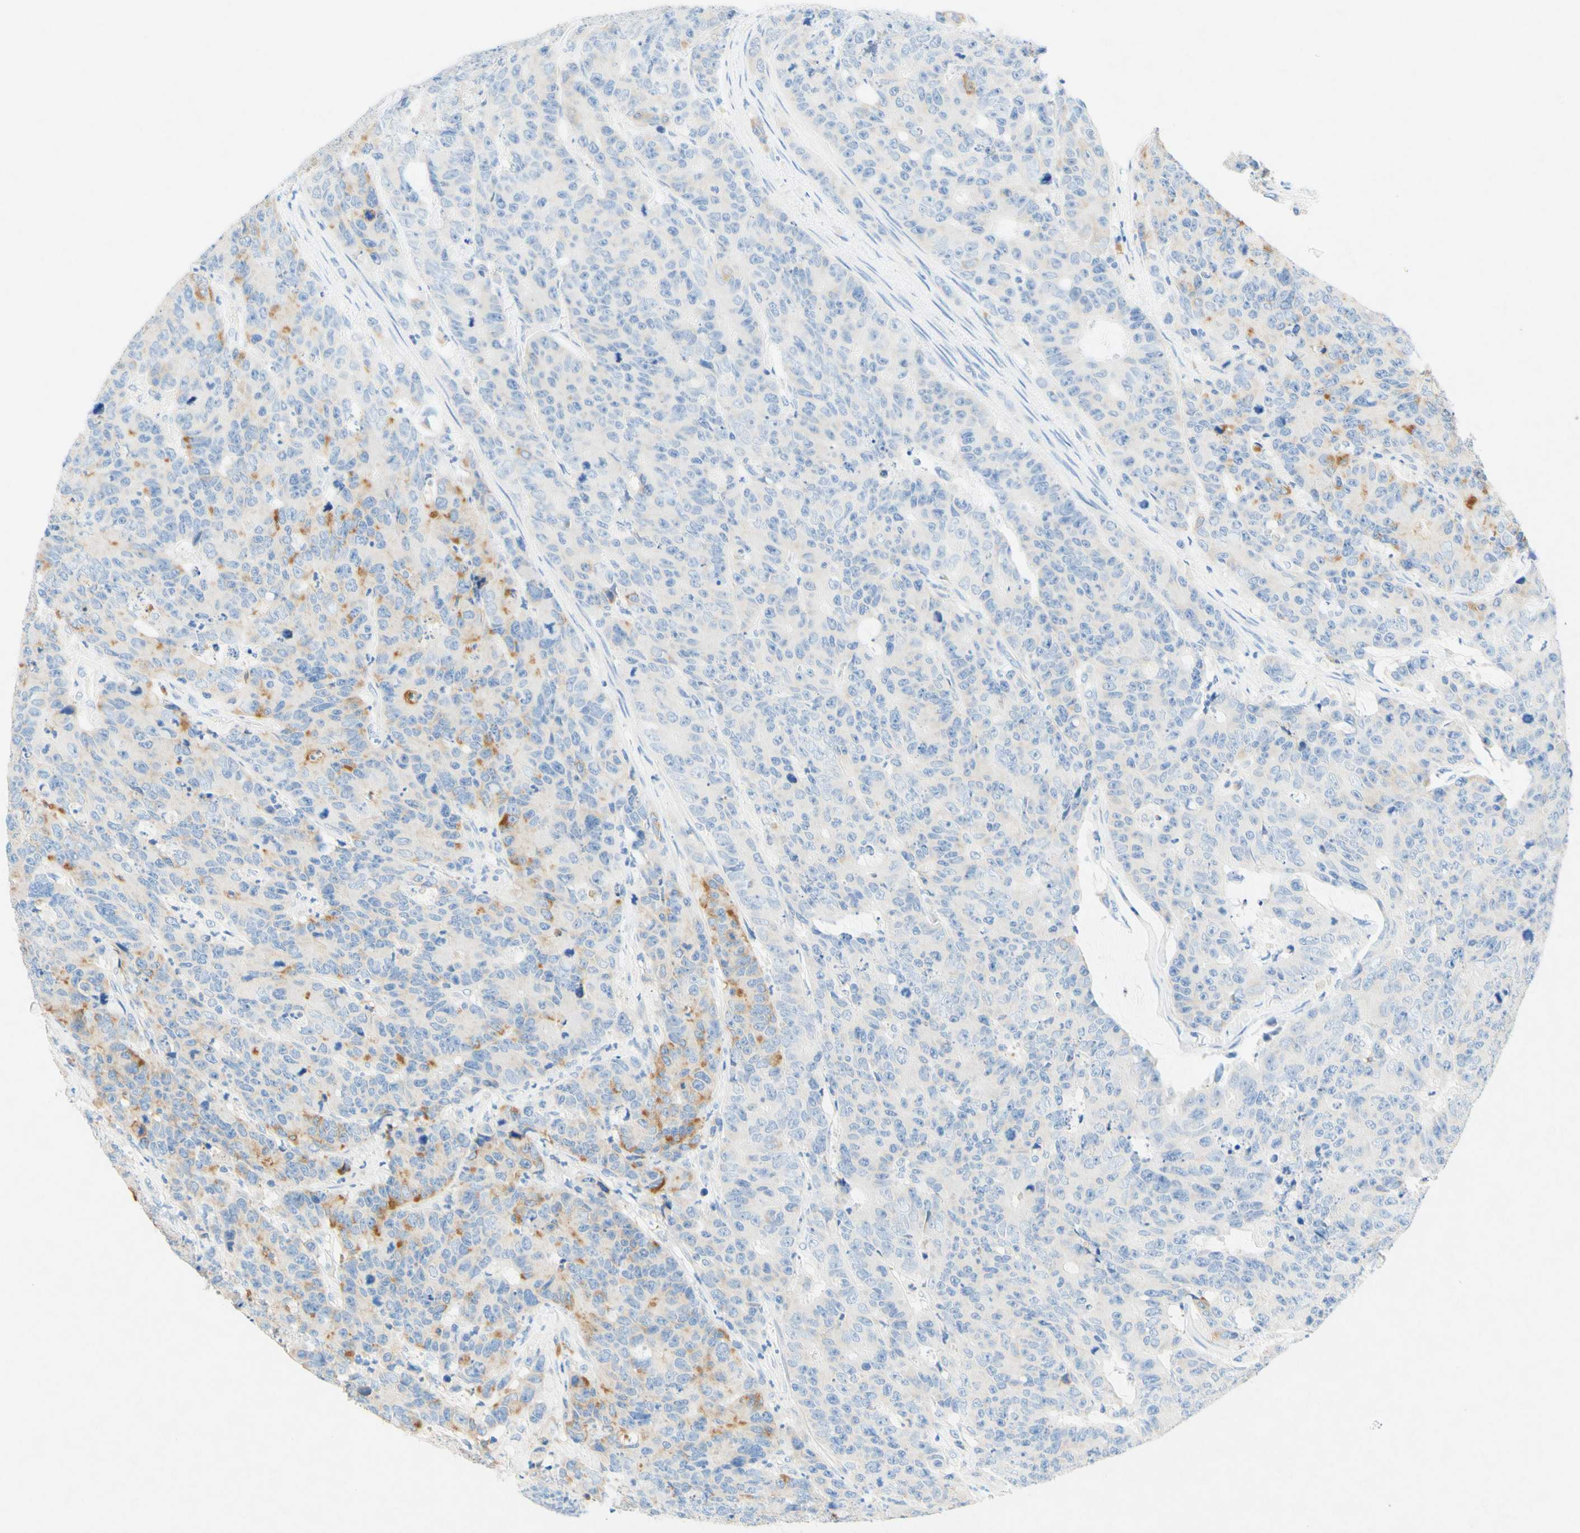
{"staining": {"intensity": "weak", "quantity": "<25%", "location": "cytoplasmic/membranous"}, "tissue": "colorectal cancer", "cell_type": "Tumor cells", "image_type": "cancer", "snomed": [{"axis": "morphology", "description": "Adenocarcinoma, NOS"}, {"axis": "topography", "description": "Colon"}], "caption": "Tumor cells are negative for brown protein staining in colorectal adenocarcinoma.", "gene": "SLC46A1", "patient": {"sex": "female", "age": 86}}